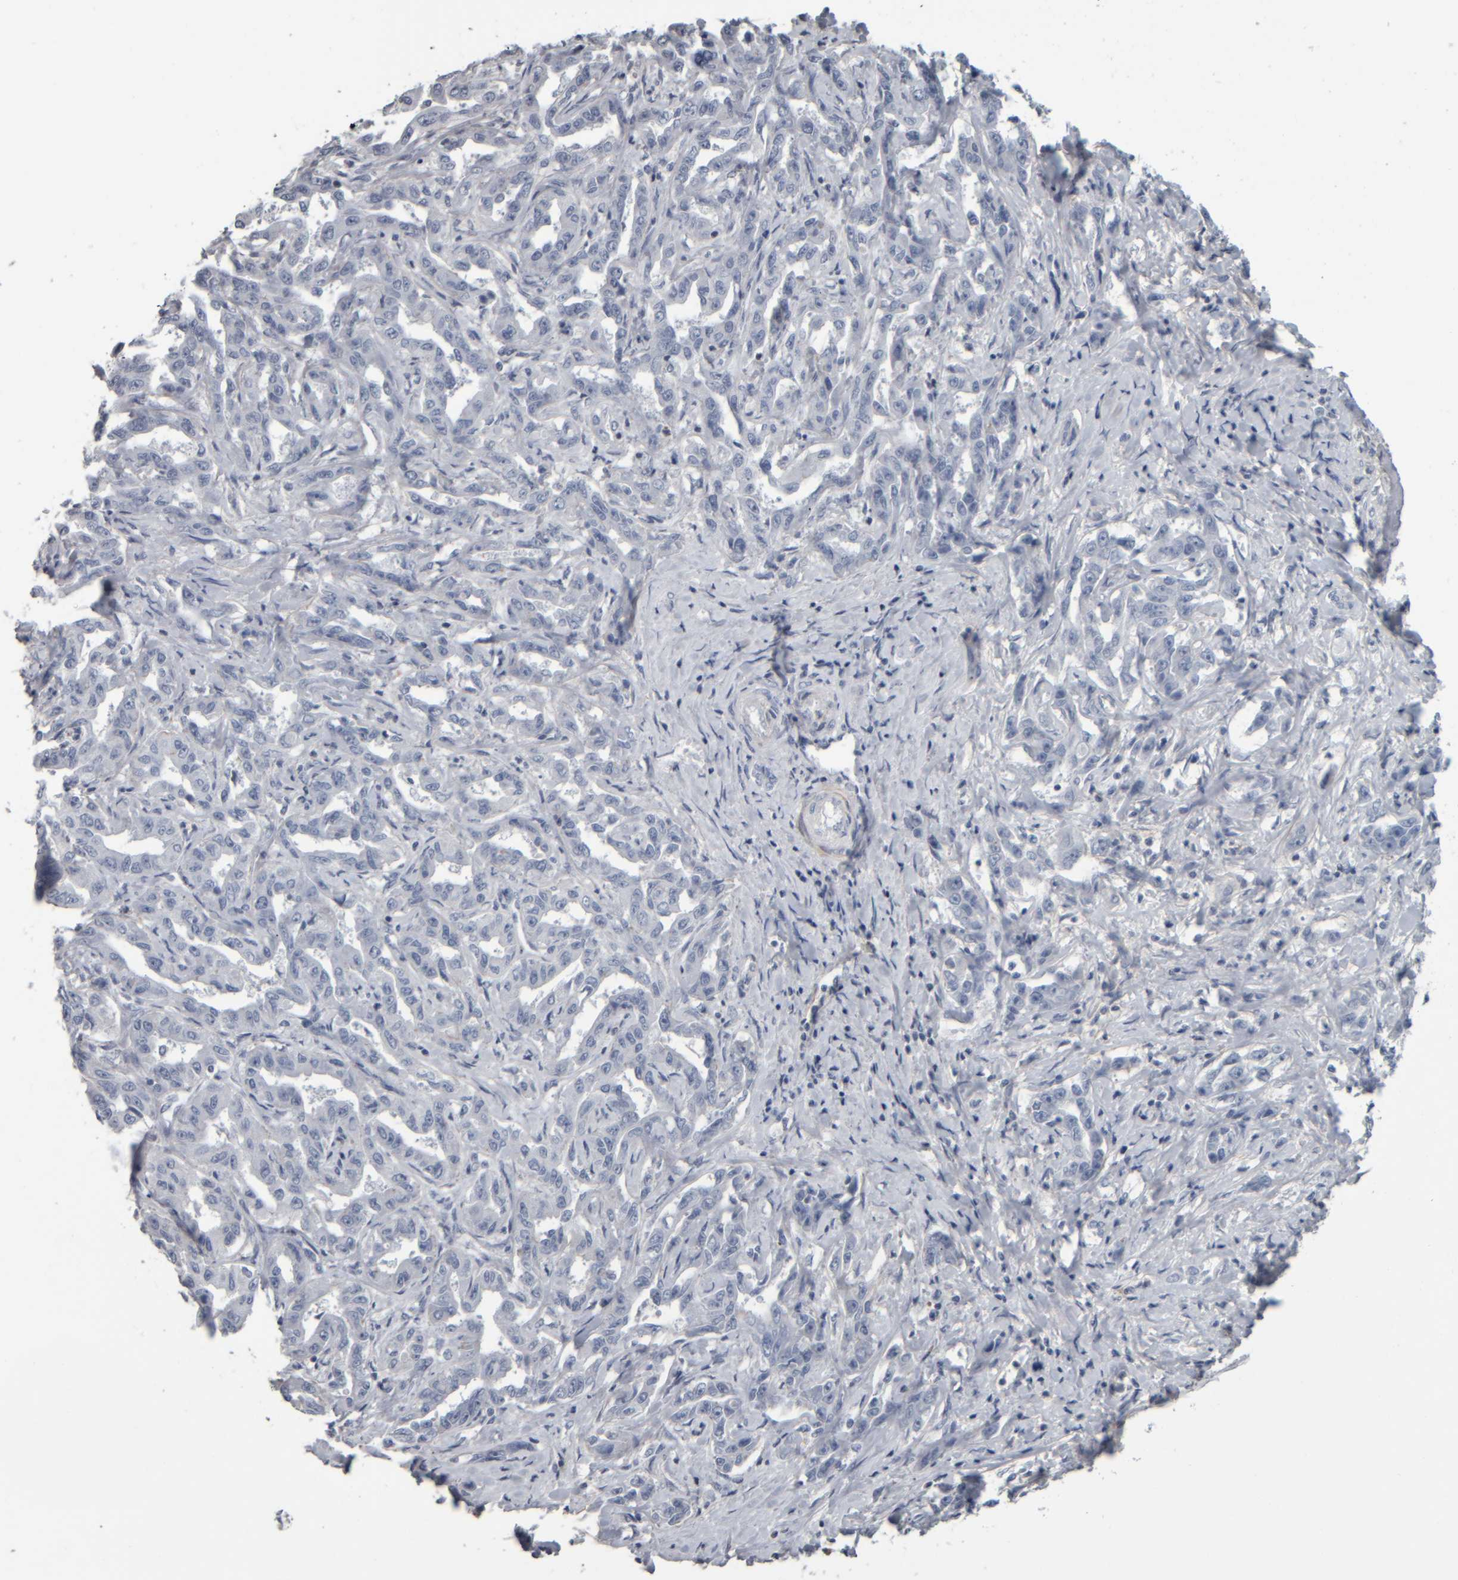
{"staining": {"intensity": "negative", "quantity": "none", "location": "none"}, "tissue": "liver cancer", "cell_type": "Tumor cells", "image_type": "cancer", "snomed": [{"axis": "morphology", "description": "Cholangiocarcinoma"}, {"axis": "topography", "description": "Liver"}], "caption": "Immunohistochemistry (IHC) photomicrograph of neoplastic tissue: human liver cholangiocarcinoma stained with DAB (3,3'-diaminobenzidine) exhibits no significant protein positivity in tumor cells.", "gene": "CAVIN4", "patient": {"sex": "male", "age": 59}}